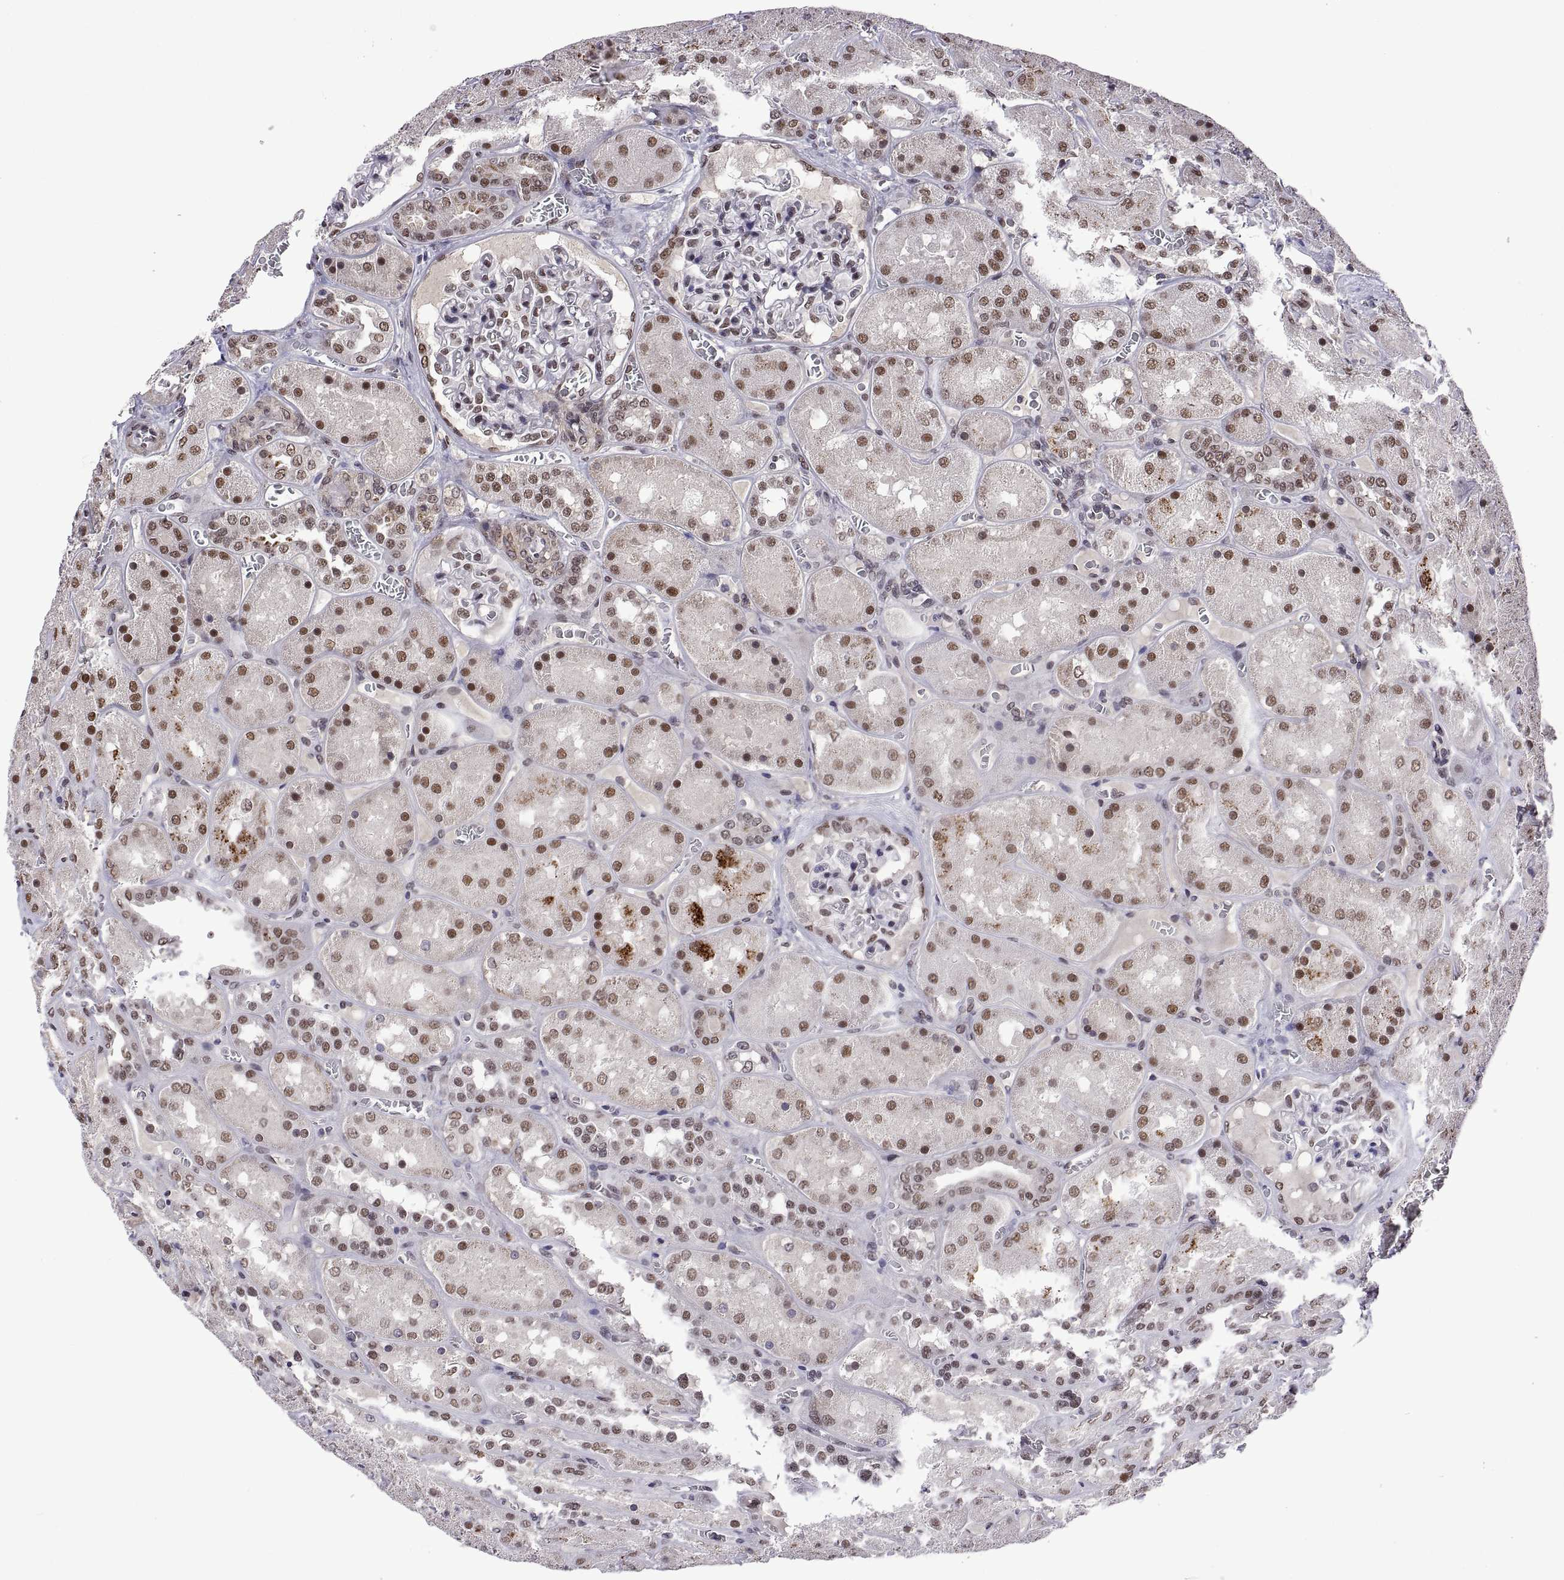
{"staining": {"intensity": "weak", "quantity": "25%-75%", "location": "nuclear"}, "tissue": "kidney", "cell_type": "Cells in glomeruli", "image_type": "normal", "snomed": [{"axis": "morphology", "description": "Normal tissue, NOS"}, {"axis": "topography", "description": "Kidney"}], "caption": "Normal kidney exhibits weak nuclear expression in about 25%-75% of cells in glomeruli.", "gene": "NR4A1", "patient": {"sex": "male", "age": 73}}